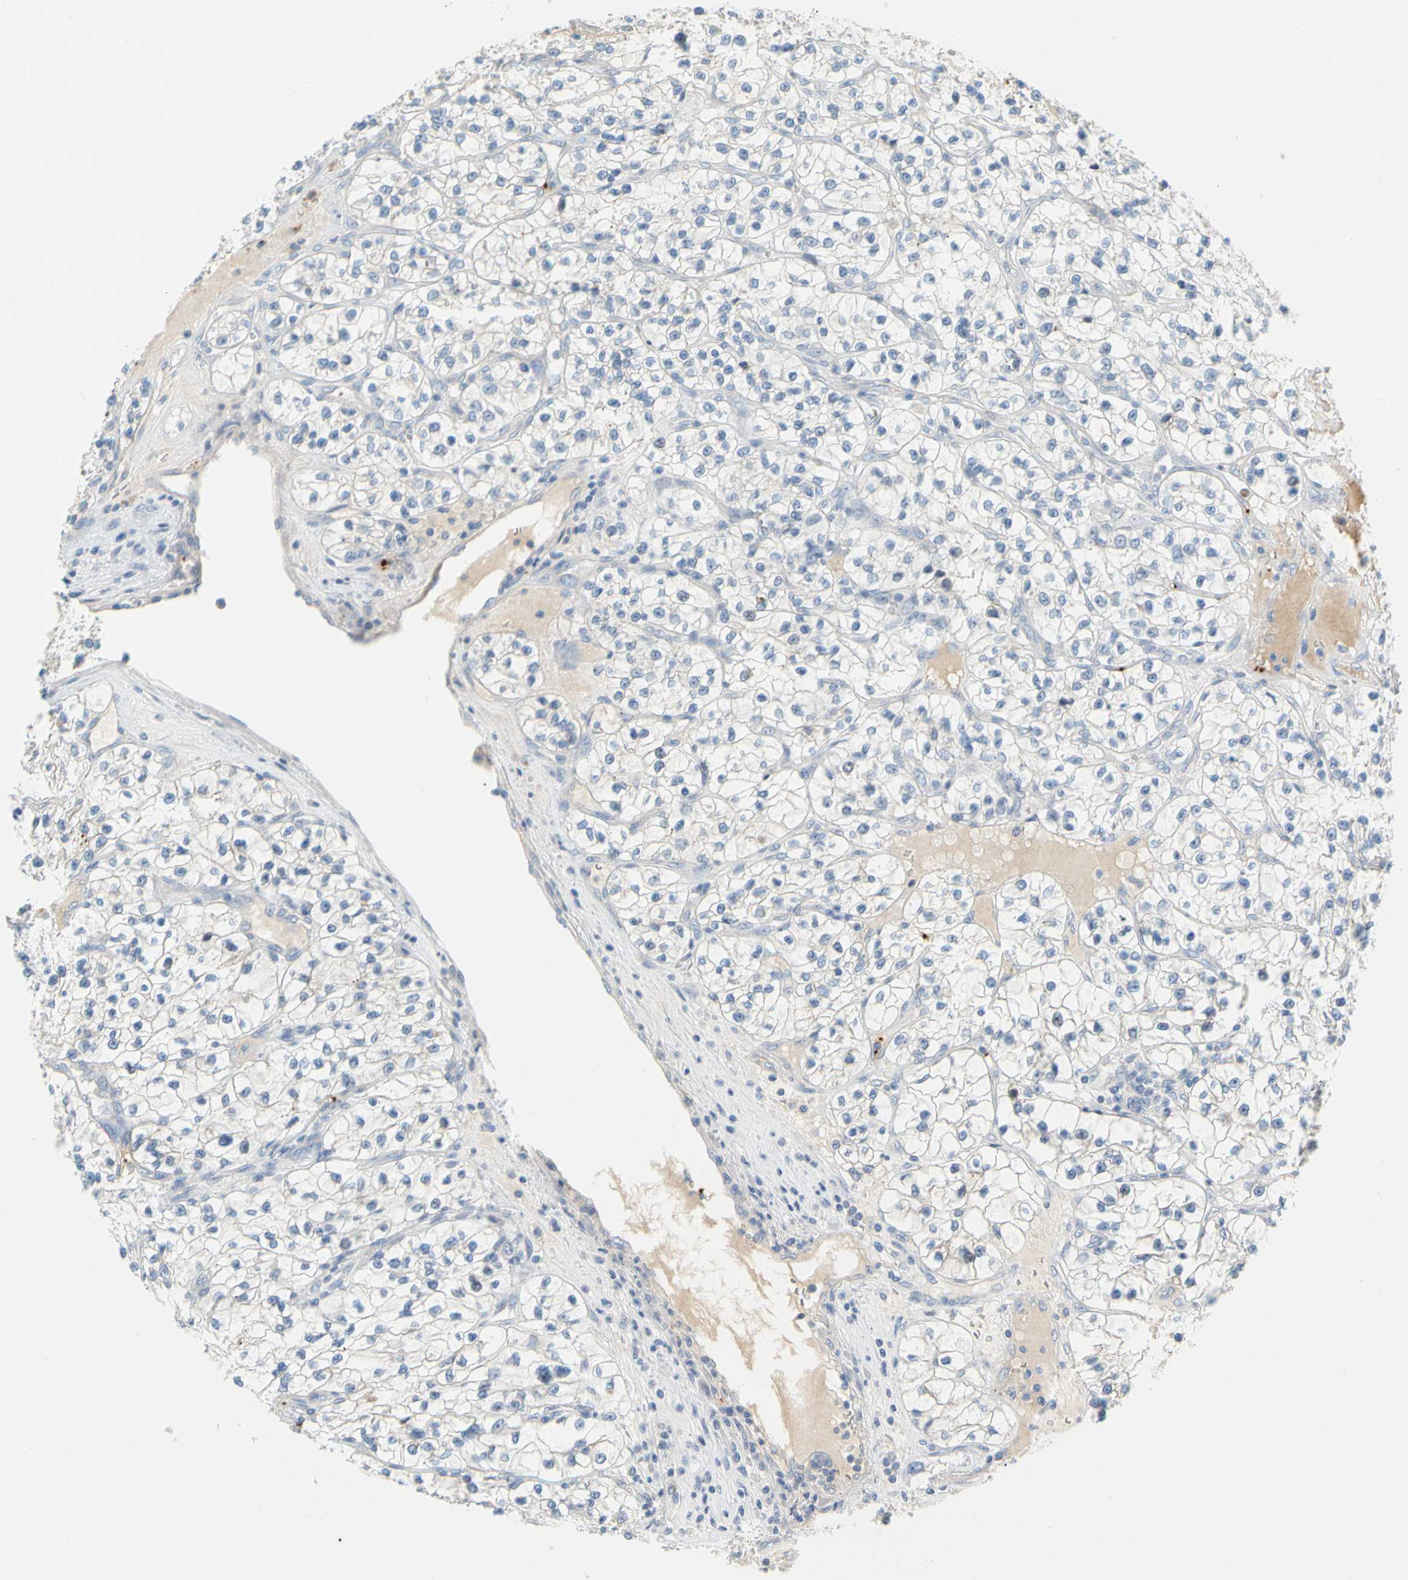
{"staining": {"intensity": "negative", "quantity": "none", "location": "none"}, "tissue": "renal cancer", "cell_type": "Tumor cells", "image_type": "cancer", "snomed": [{"axis": "morphology", "description": "Adenocarcinoma, NOS"}, {"axis": "topography", "description": "Kidney"}], "caption": "This is a histopathology image of immunohistochemistry staining of renal cancer (adenocarcinoma), which shows no positivity in tumor cells. (DAB (3,3'-diaminobenzidine) IHC with hematoxylin counter stain).", "gene": "PPBP", "patient": {"sex": "female", "age": 57}}